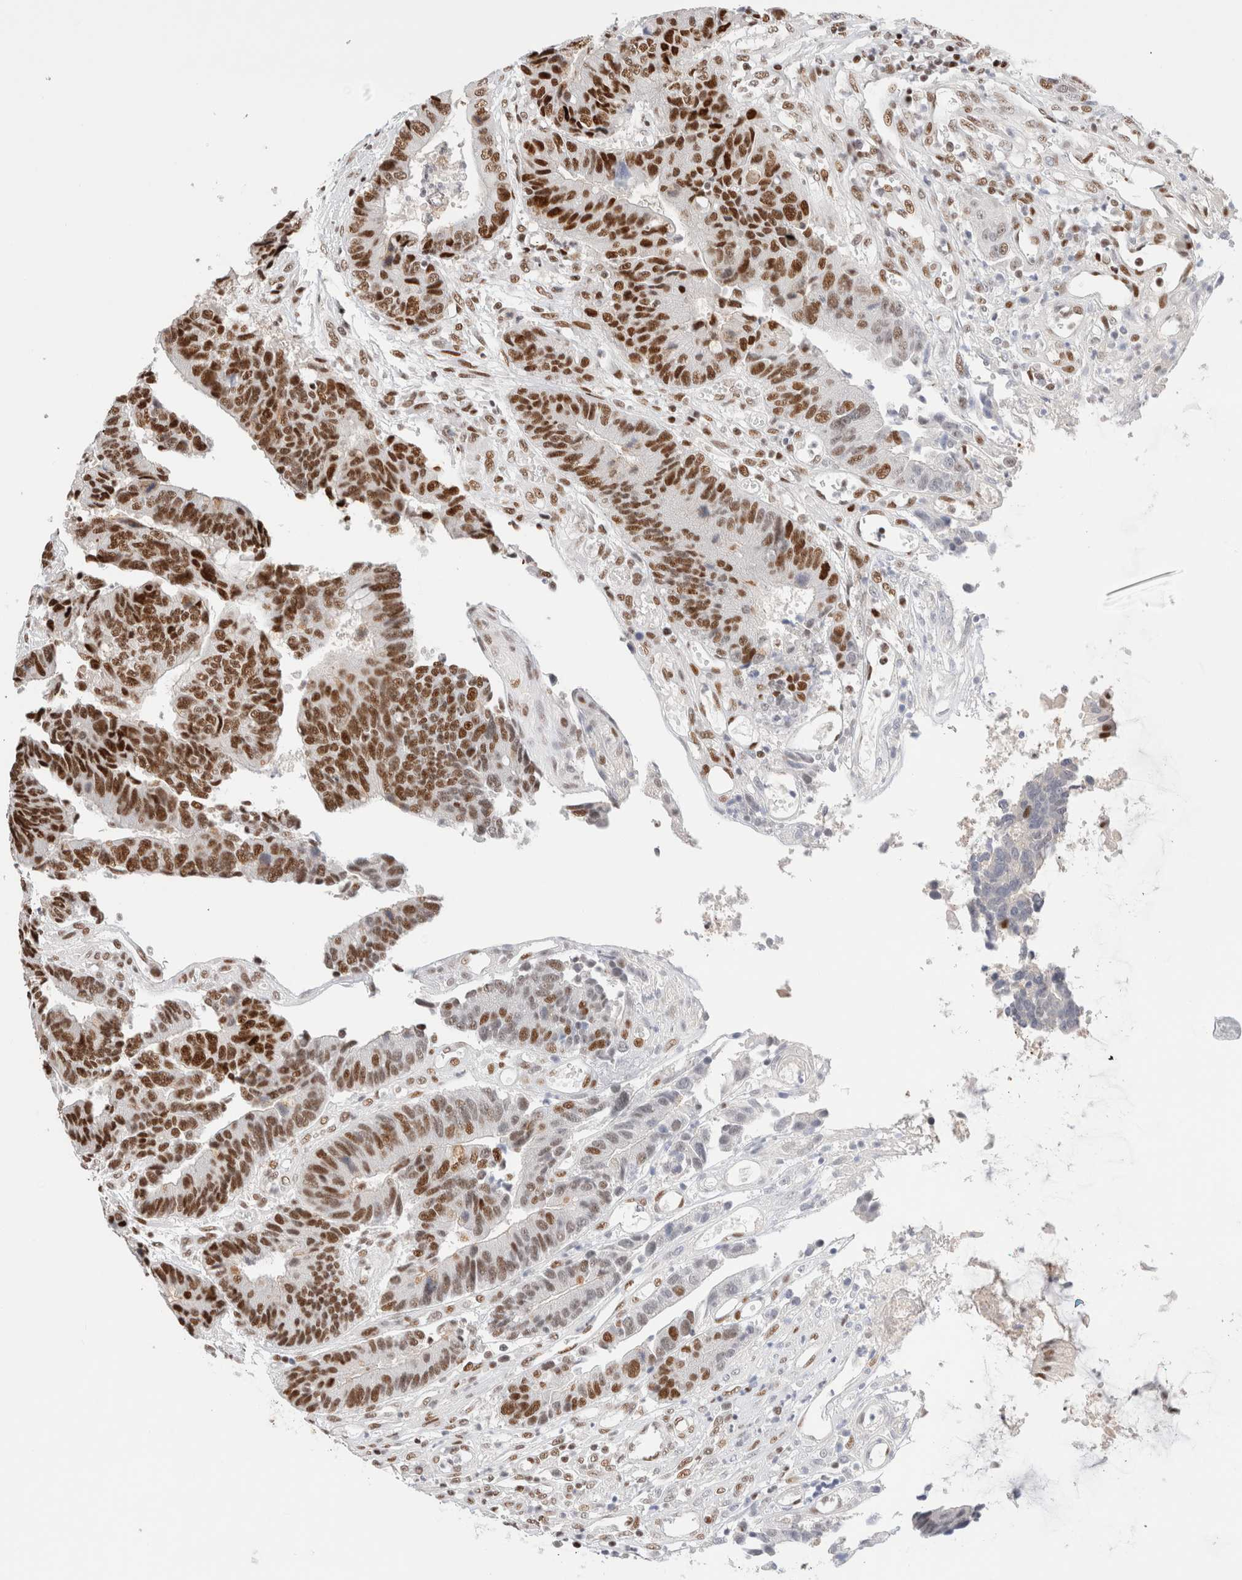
{"staining": {"intensity": "strong", "quantity": ">75%", "location": "nuclear"}, "tissue": "colorectal cancer", "cell_type": "Tumor cells", "image_type": "cancer", "snomed": [{"axis": "morphology", "description": "Adenocarcinoma, NOS"}, {"axis": "topography", "description": "Rectum"}], "caption": "High-magnification brightfield microscopy of colorectal cancer (adenocarcinoma) stained with DAB (3,3'-diaminobenzidine) (brown) and counterstained with hematoxylin (blue). tumor cells exhibit strong nuclear positivity is appreciated in approximately>75% of cells.", "gene": "ZNF282", "patient": {"sex": "male", "age": 84}}